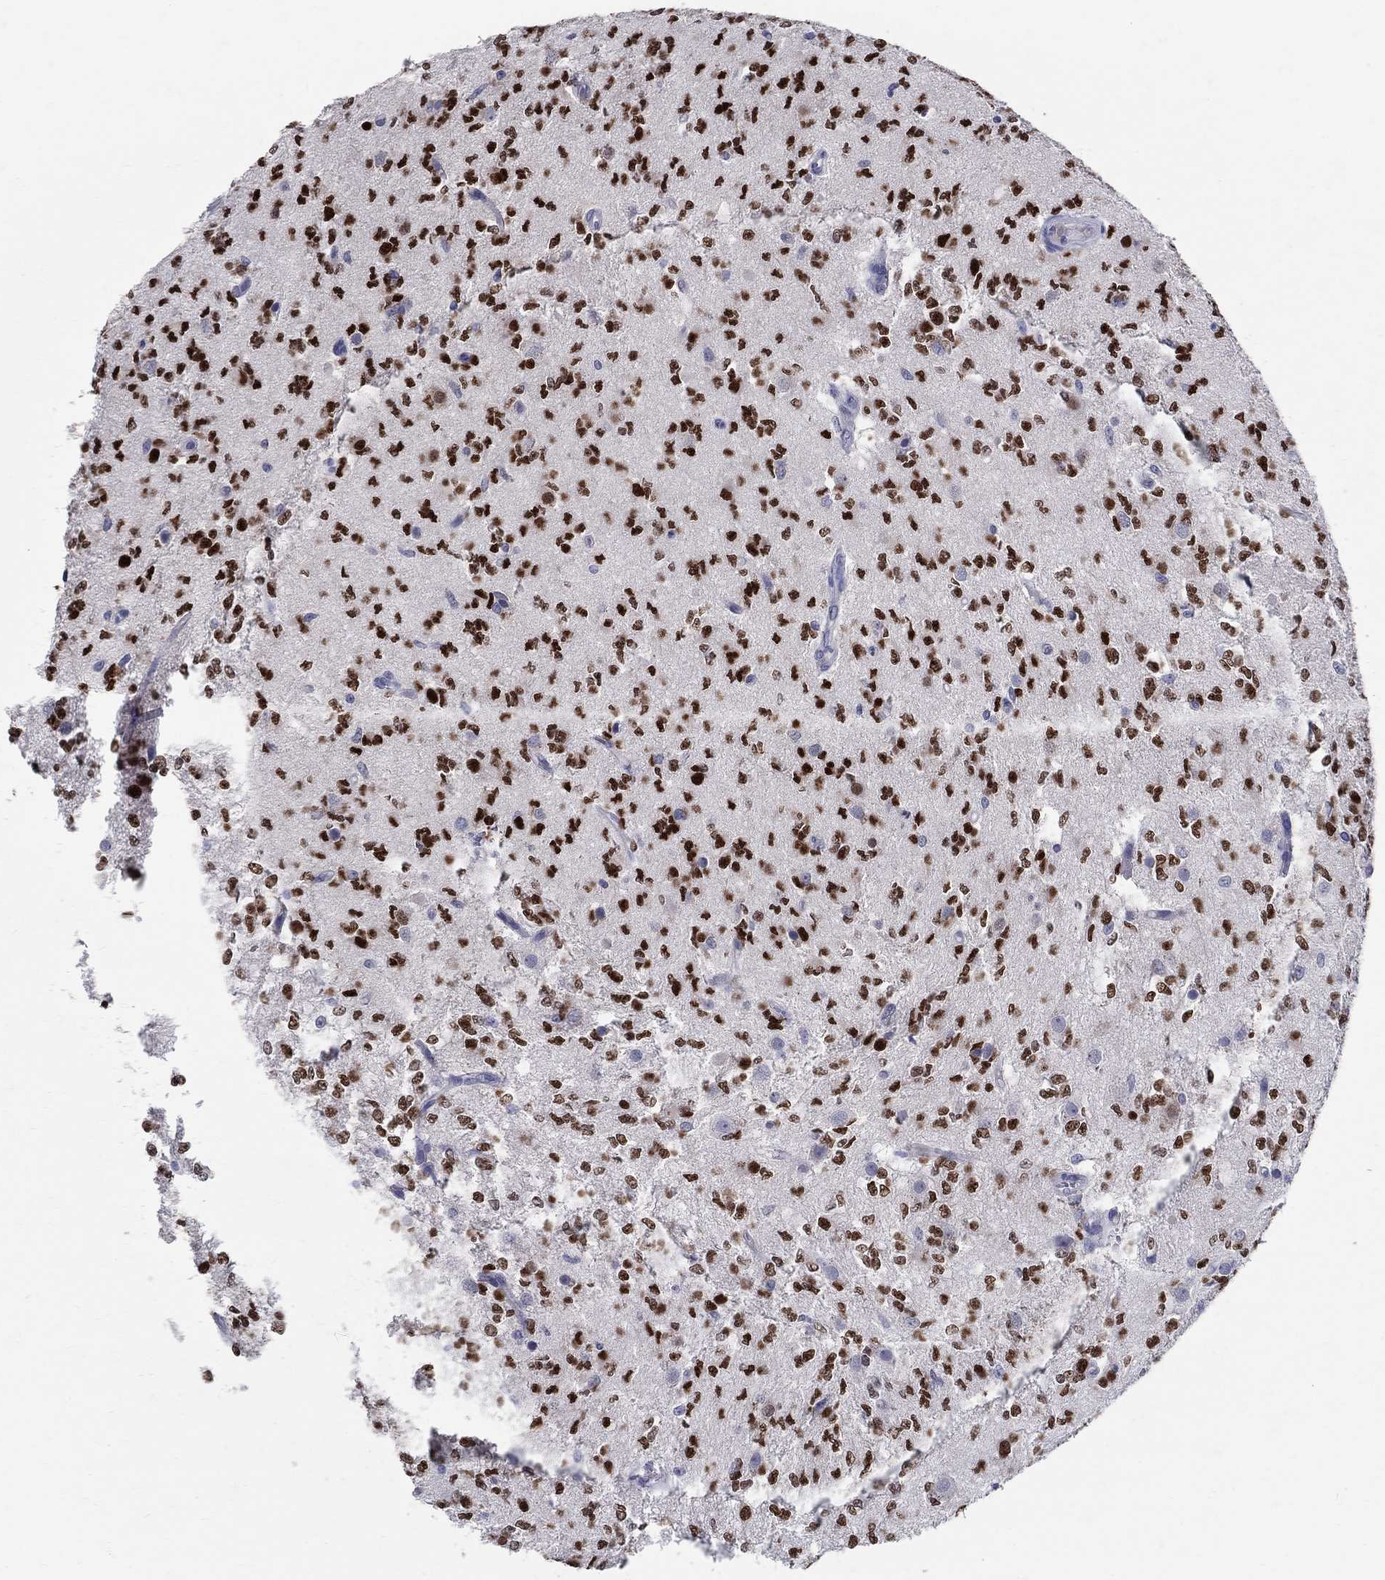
{"staining": {"intensity": "strong", "quantity": ">75%", "location": "nuclear"}, "tissue": "glioma", "cell_type": "Tumor cells", "image_type": "cancer", "snomed": [{"axis": "morphology", "description": "Glioma, malignant, Low grade"}, {"axis": "topography", "description": "Brain"}], "caption": "Brown immunohistochemical staining in malignant low-grade glioma displays strong nuclear positivity in about >75% of tumor cells.", "gene": "SOX2", "patient": {"sex": "female", "age": 45}}